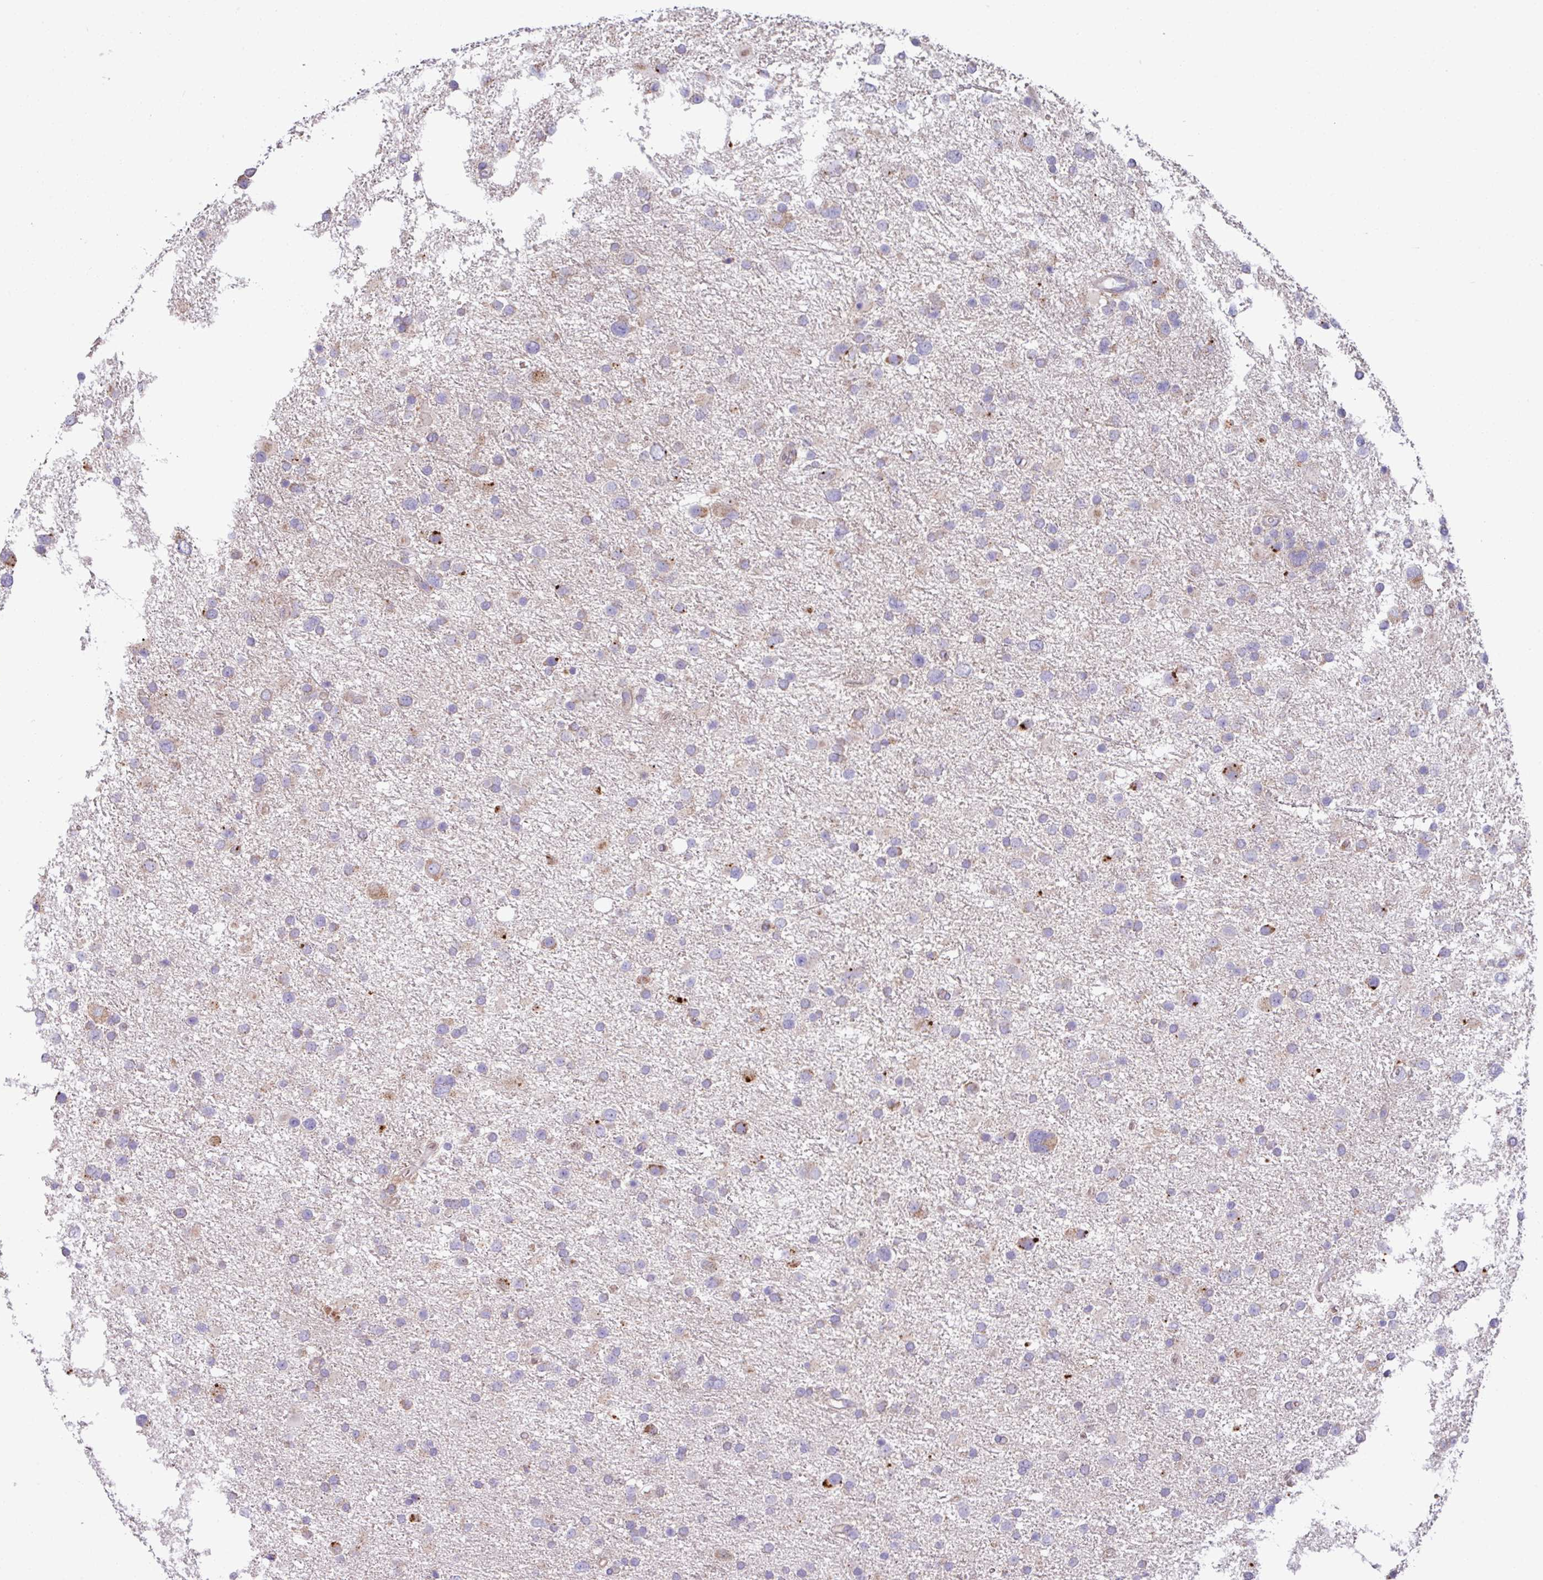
{"staining": {"intensity": "weak", "quantity": "25%-75%", "location": "cytoplasmic/membranous"}, "tissue": "glioma", "cell_type": "Tumor cells", "image_type": "cancer", "snomed": [{"axis": "morphology", "description": "Glioma, malignant, Low grade"}, {"axis": "topography", "description": "Brain"}], "caption": "IHC (DAB (3,3'-diaminobenzidine)) staining of glioma displays weak cytoplasmic/membranous protein expression in approximately 25%-75% of tumor cells.", "gene": "PPM1J", "patient": {"sex": "female", "age": 32}}